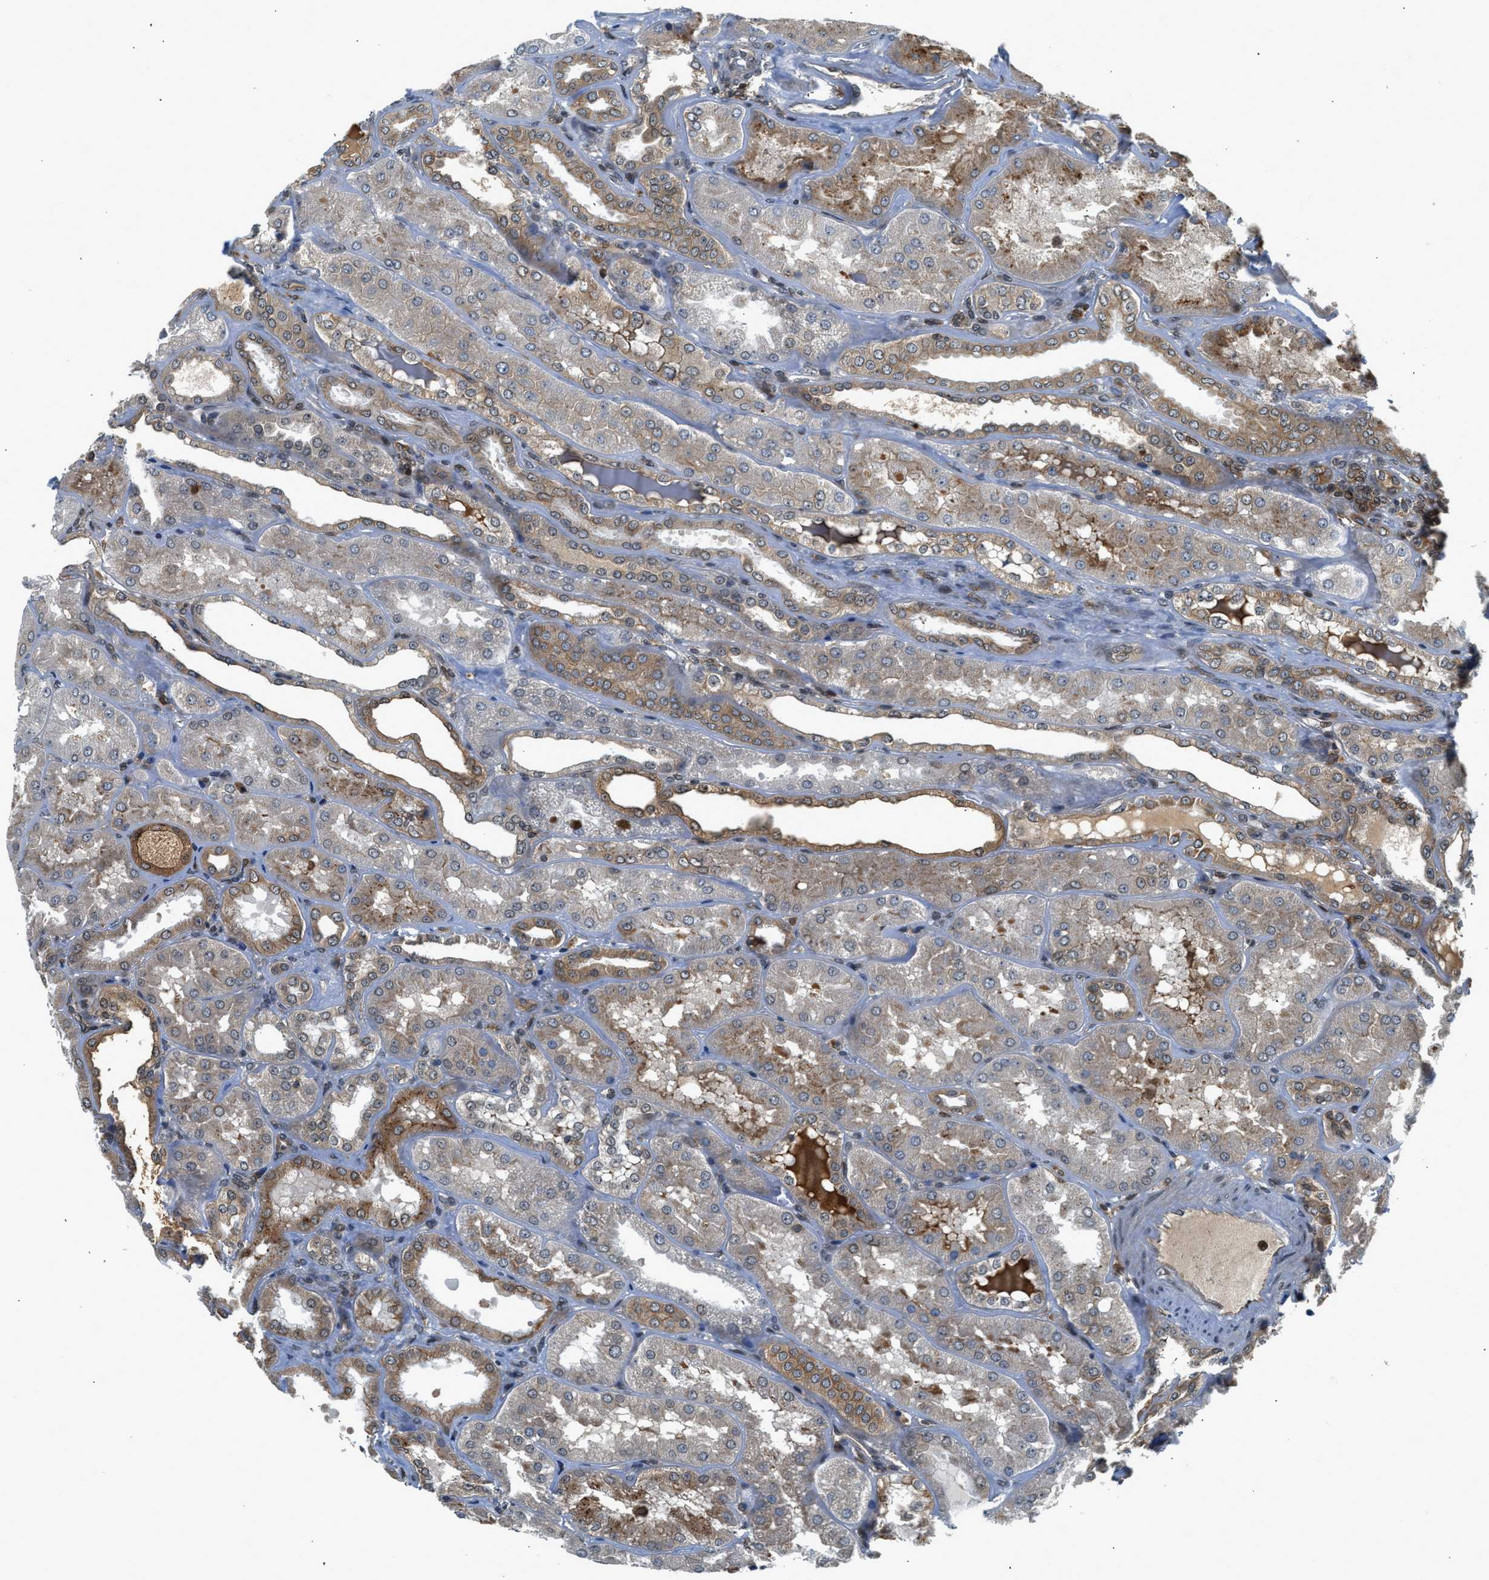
{"staining": {"intensity": "moderate", "quantity": "25%-75%", "location": "nuclear"}, "tissue": "kidney", "cell_type": "Cells in glomeruli", "image_type": "normal", "snomed": [{"axis": "morphology", "description": "Normal tissue, NOS"}, {"axis": "topography", "description": "Kidney"}], "caption": "The micrograph reveals a brown stain indicating the presence of a protein in the nuclear of cells in glomeruli in kidney.", "gene": "RETREG3", "patient": {"sex": "female", "age": 56}}